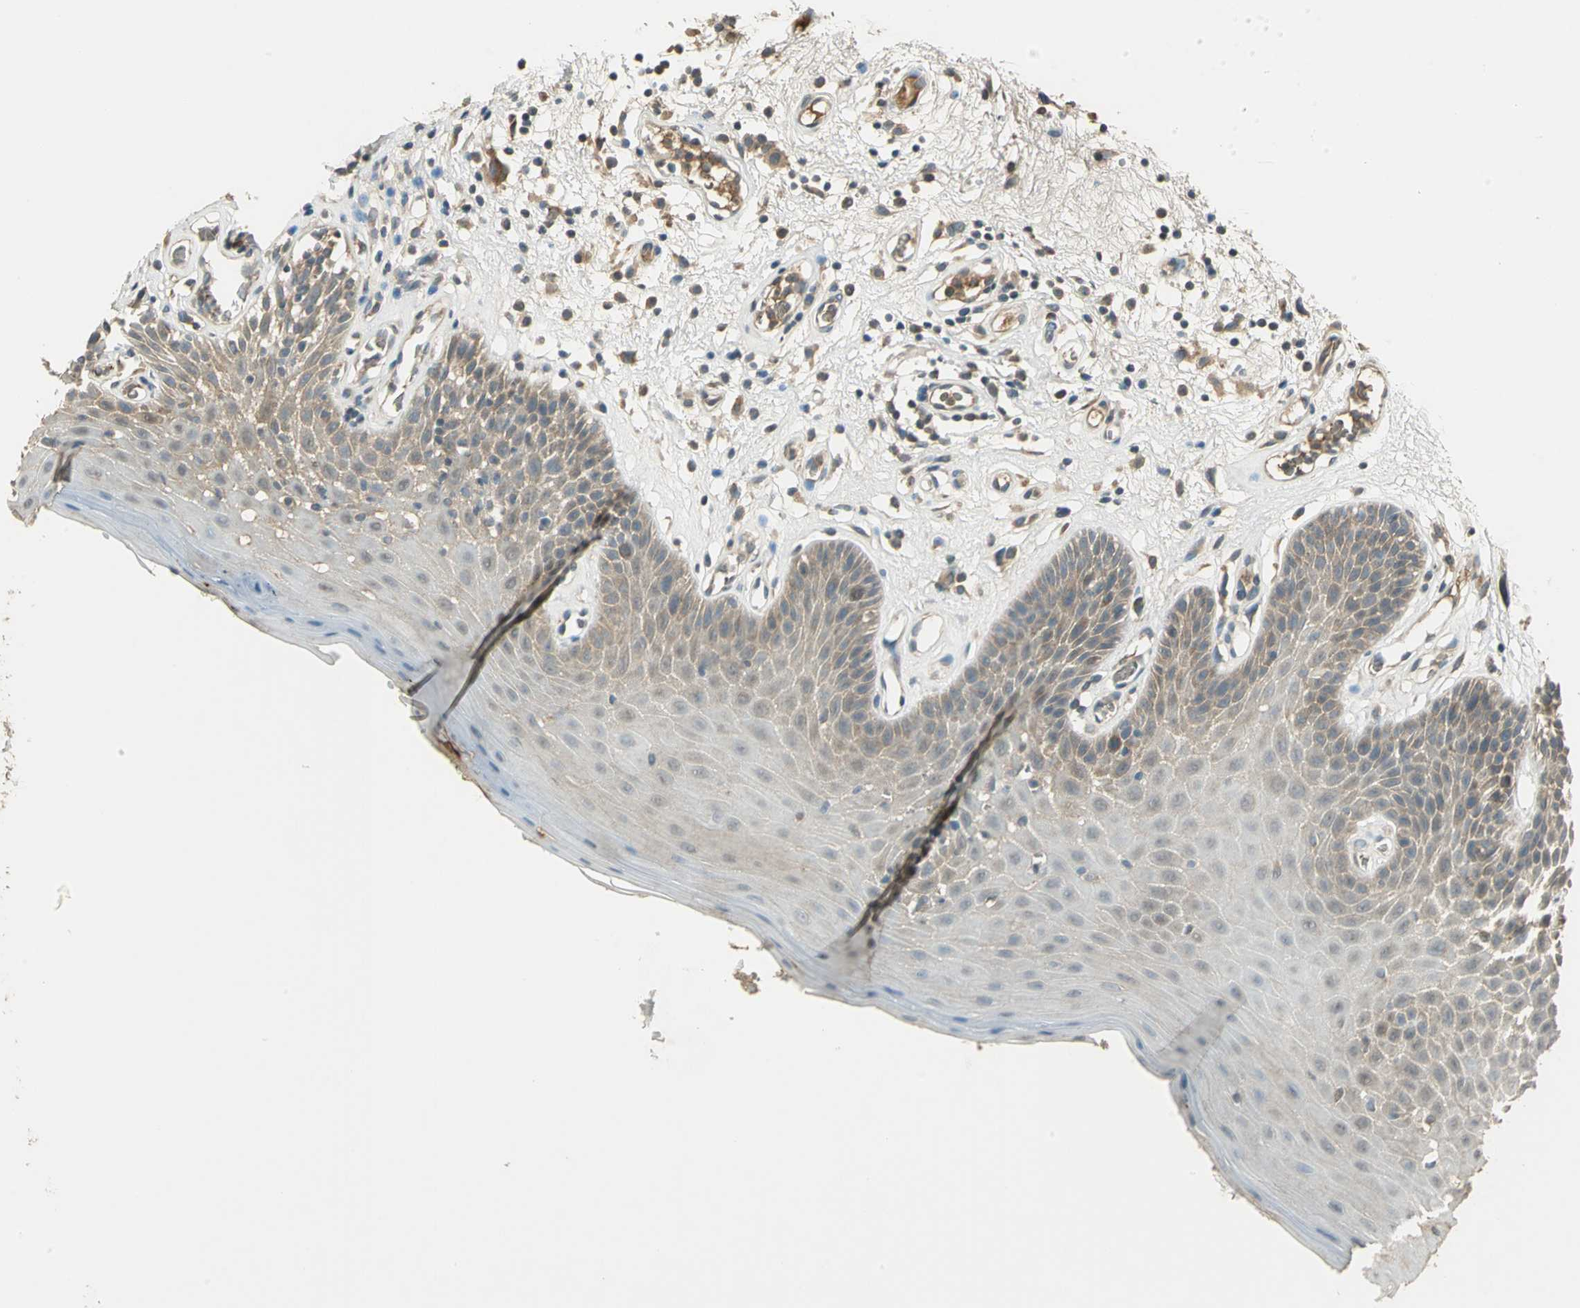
{"staining": {"intensity": "weak", "quantity": ">75%", "location": "cytoplasmic/membranous"}, "tissue": "oral mucosa", "cell_type": "Squamous epithelial cells", "image_type": "normal", "snomed": [{"axis": "morphology", "description": "Normal tissue, NOS"}, {"axis": "morphology", "description": "Squamous cell carcinoma, NOS"}, {"axis": "topography", "description": "Skeletal muscle"}, {"axis": "topography", "description": "Oral tissue"}, {"axis": "topography", "description": "Head-Neck"}], "caption": "Immunohistochemical staining of normal human oral mucosa displays weak cytoplasmic/membranous protein expression in approximately >75% of squamous epithelial cells.", "gene": "KEAP1", "patient": {"sex": "male", "age": 71}}